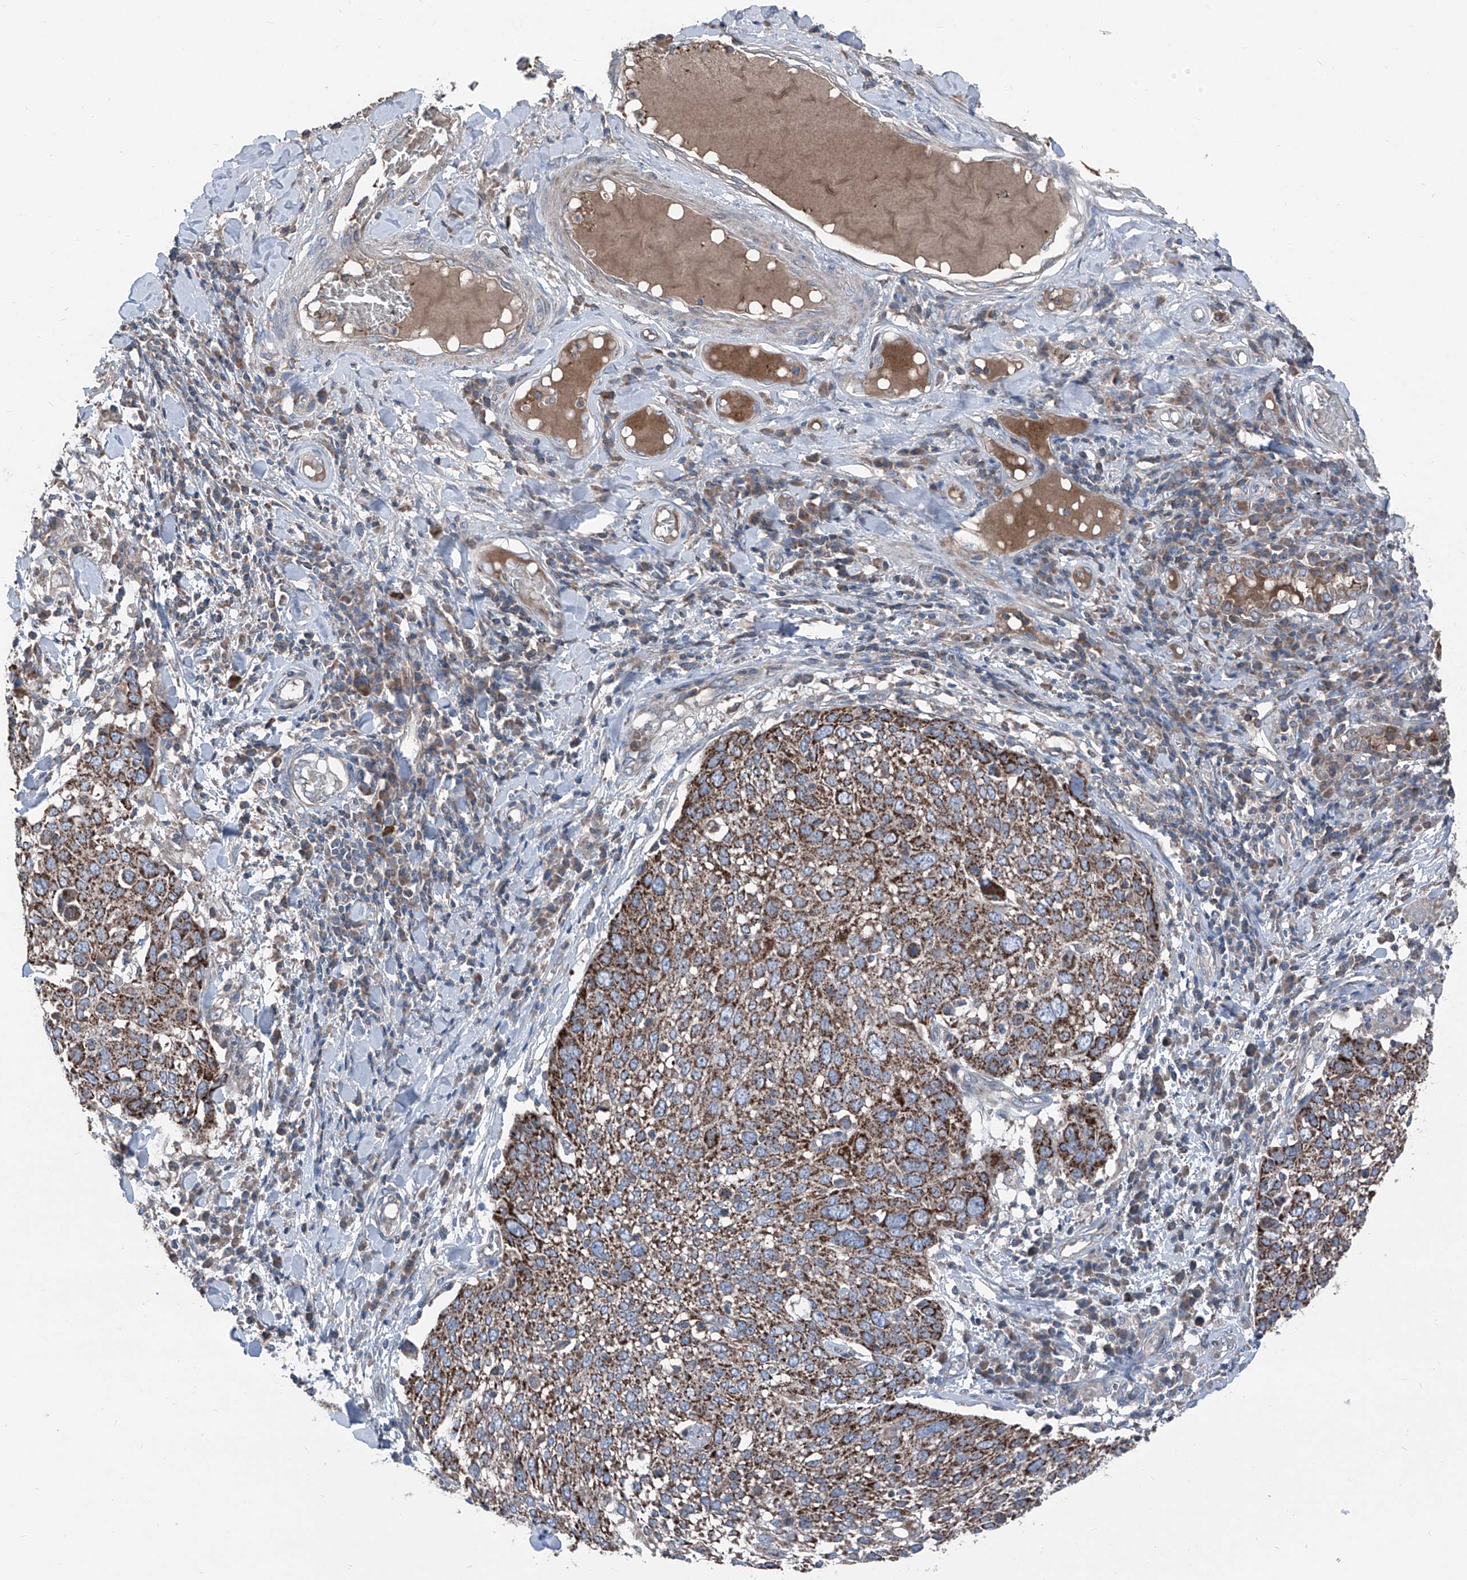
{"staining": {"intensity": "strong", "quantity": ">75%", "location": "cytoplasmic/membranous"}, "tissue": "lung cancer", "cell_type": "Tumor cells", "image_type": "cancer", "snomed": [{"axis": "morphology", "description": "Squamous cell carcinoma, NOS"}, {"axis": "topography", "description": "Lung"}], "caption": "Immunohistochemistry (IHC) (DAB) staining of human lung cancer reveals strong cytoplasmic/membranous protein staining in about >75% of tumor cells.", "gene": "GPAT3", "patient": {"sex": "male", "age": 65}}